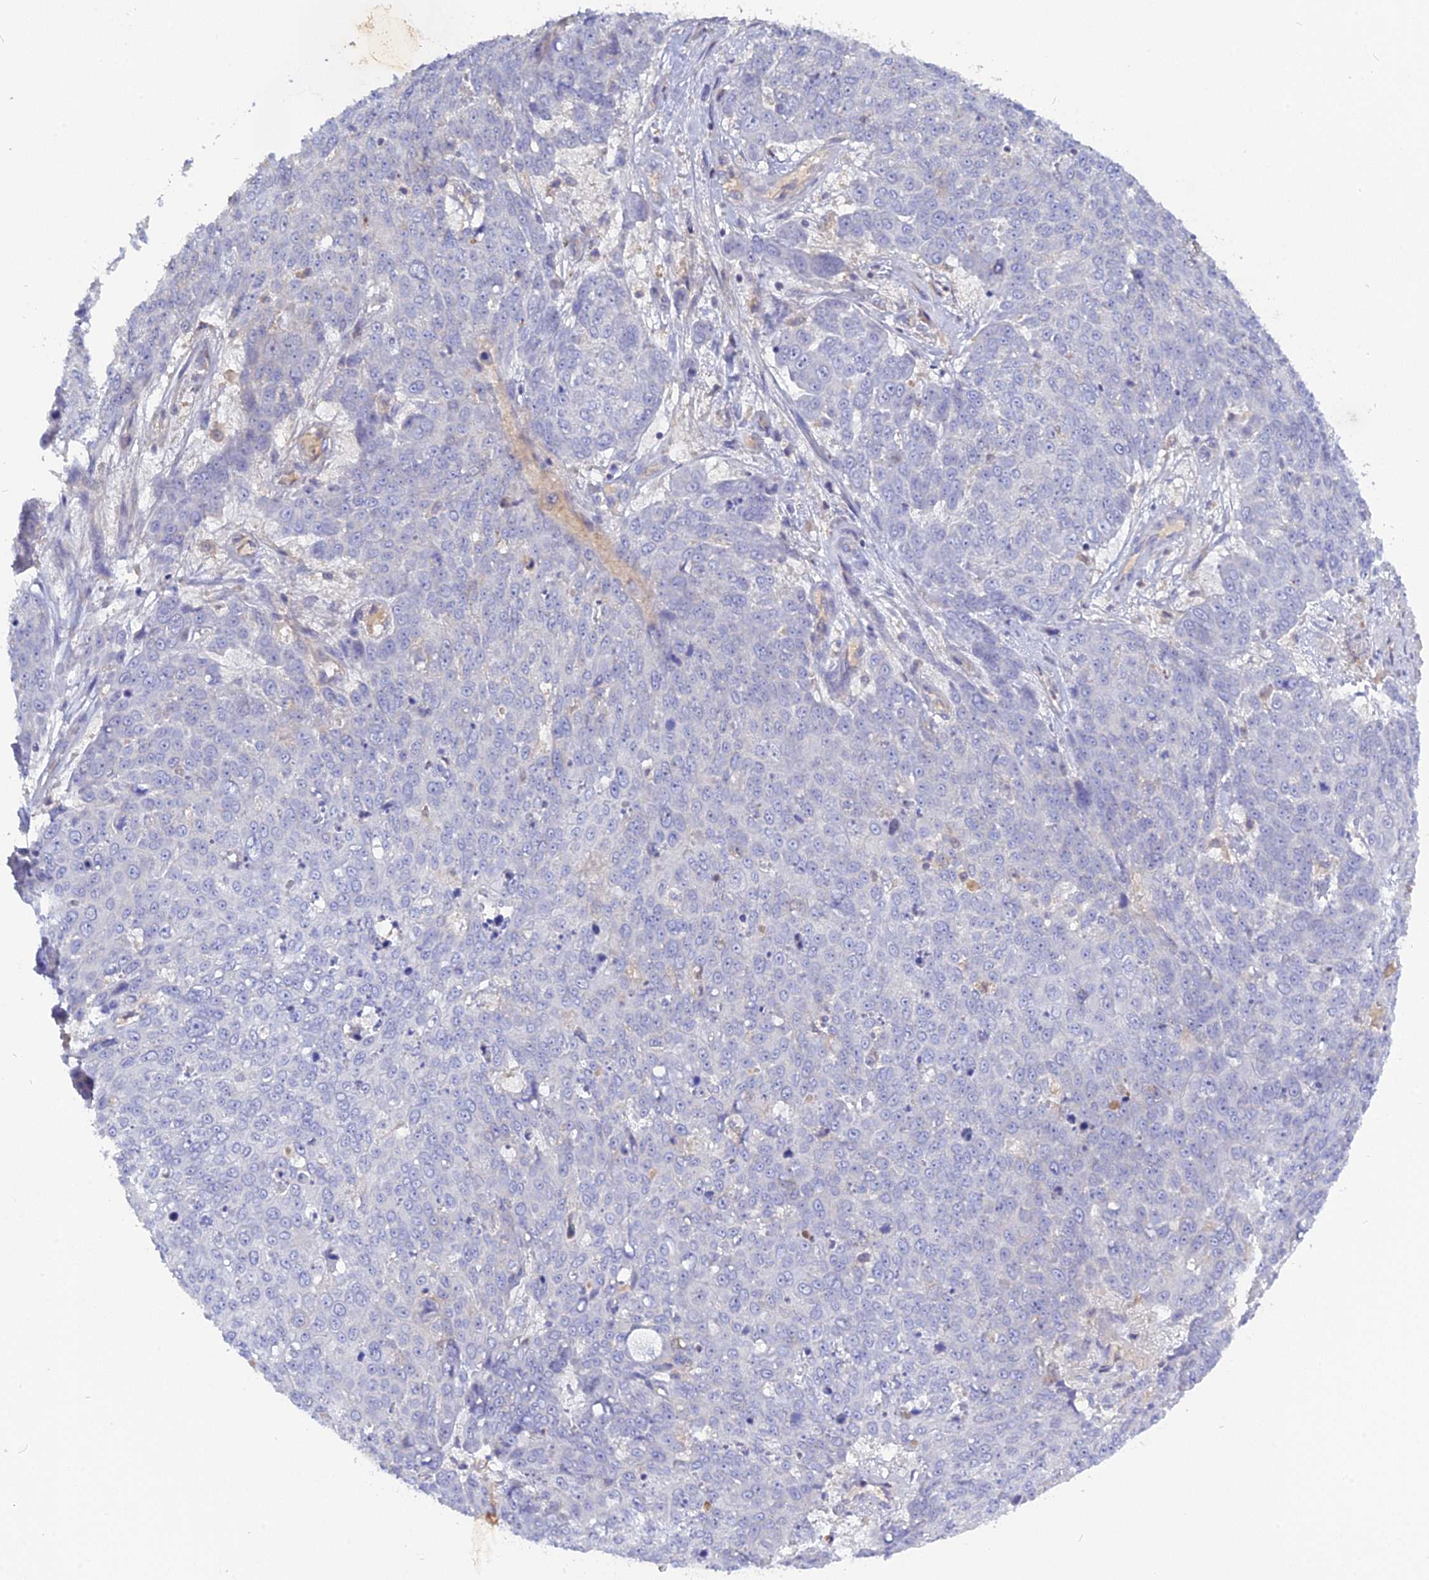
{"staining": {"intensity": "negative", "quantity": "none", "location": "none"}, "tissue": "skin cancer", "cell_type": "Tumor cells", "image_type": "cancer", "snomed": [{"axis": "morphology", "description": "Squamous cell carcinoma, NOS"}, {"axis": "topography", "description": "Skin"}], "caption": "Immunohistochemical staining of skin squamous cell carcinoma demonstrates no significant expression in tumor cells.", "gene": "ADGRA1", "patient": {"sex": "male", "age": 71}}